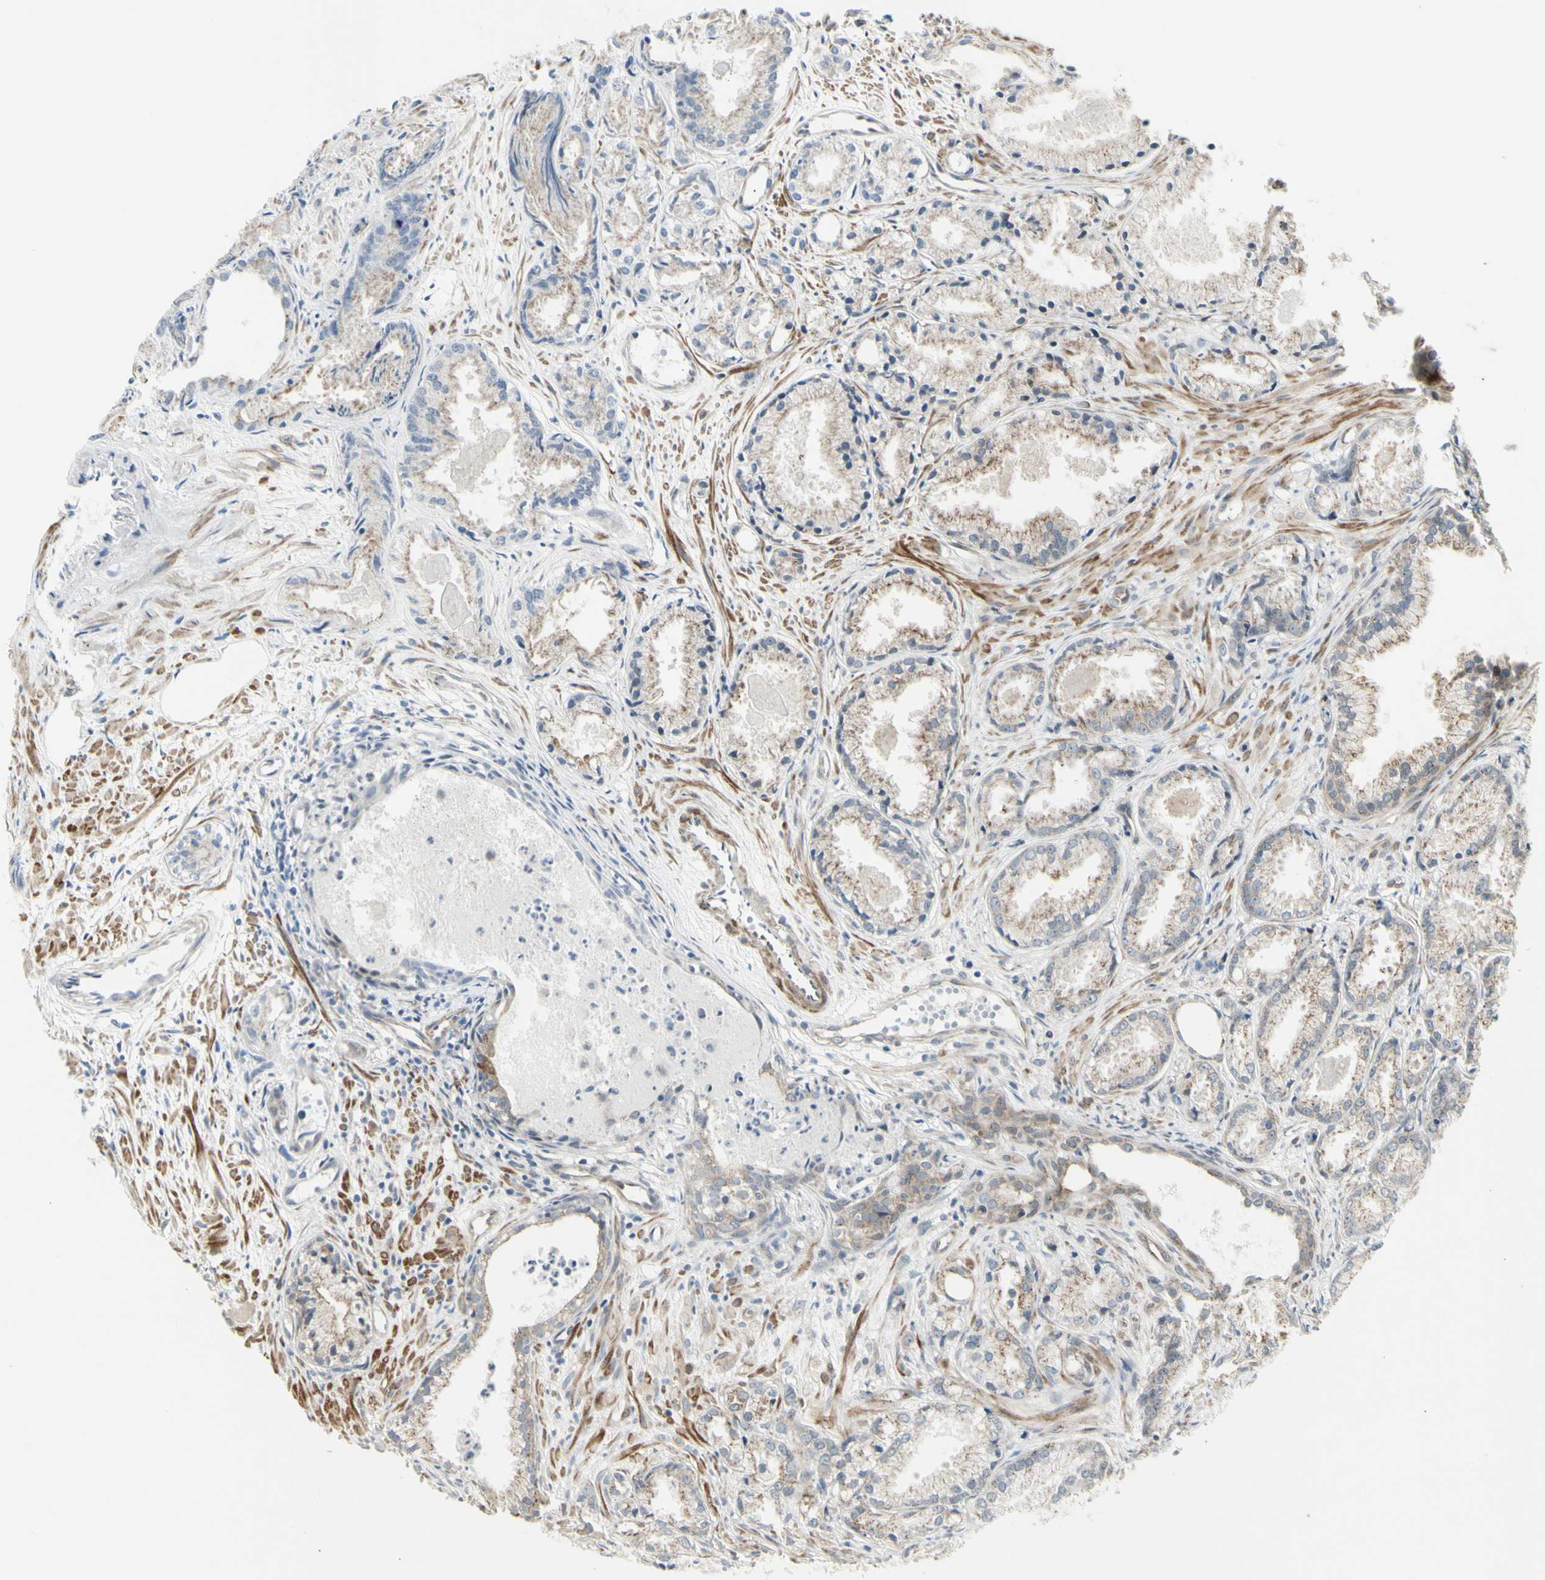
{"staining": {"intensity": "weak", "quantity": "25%-75%", "location": "cytoplasmic/membranous"}, "tissue": "prostate cancer", "cell_type": "Tumor cells", "image_type": "cancer", "snomed": [{"axis": "morphology", "description": "Adenocarcinoma, Low grade"}, {"axis": "topography", "description": "Prostate"}], "caption": "Protein expression analysis of human prostate cancer (low-grade adenocarcinoma) reveals weak cytoplasmic/membranous expression in about 25%-75% of tumor cells. (Stains: DAB in brown, nuclei in blue, Microscopy: brightfield microscopy at high magnification).", "gene": "DHRS7B", "patient": {"sex": "male", "age": 72}}